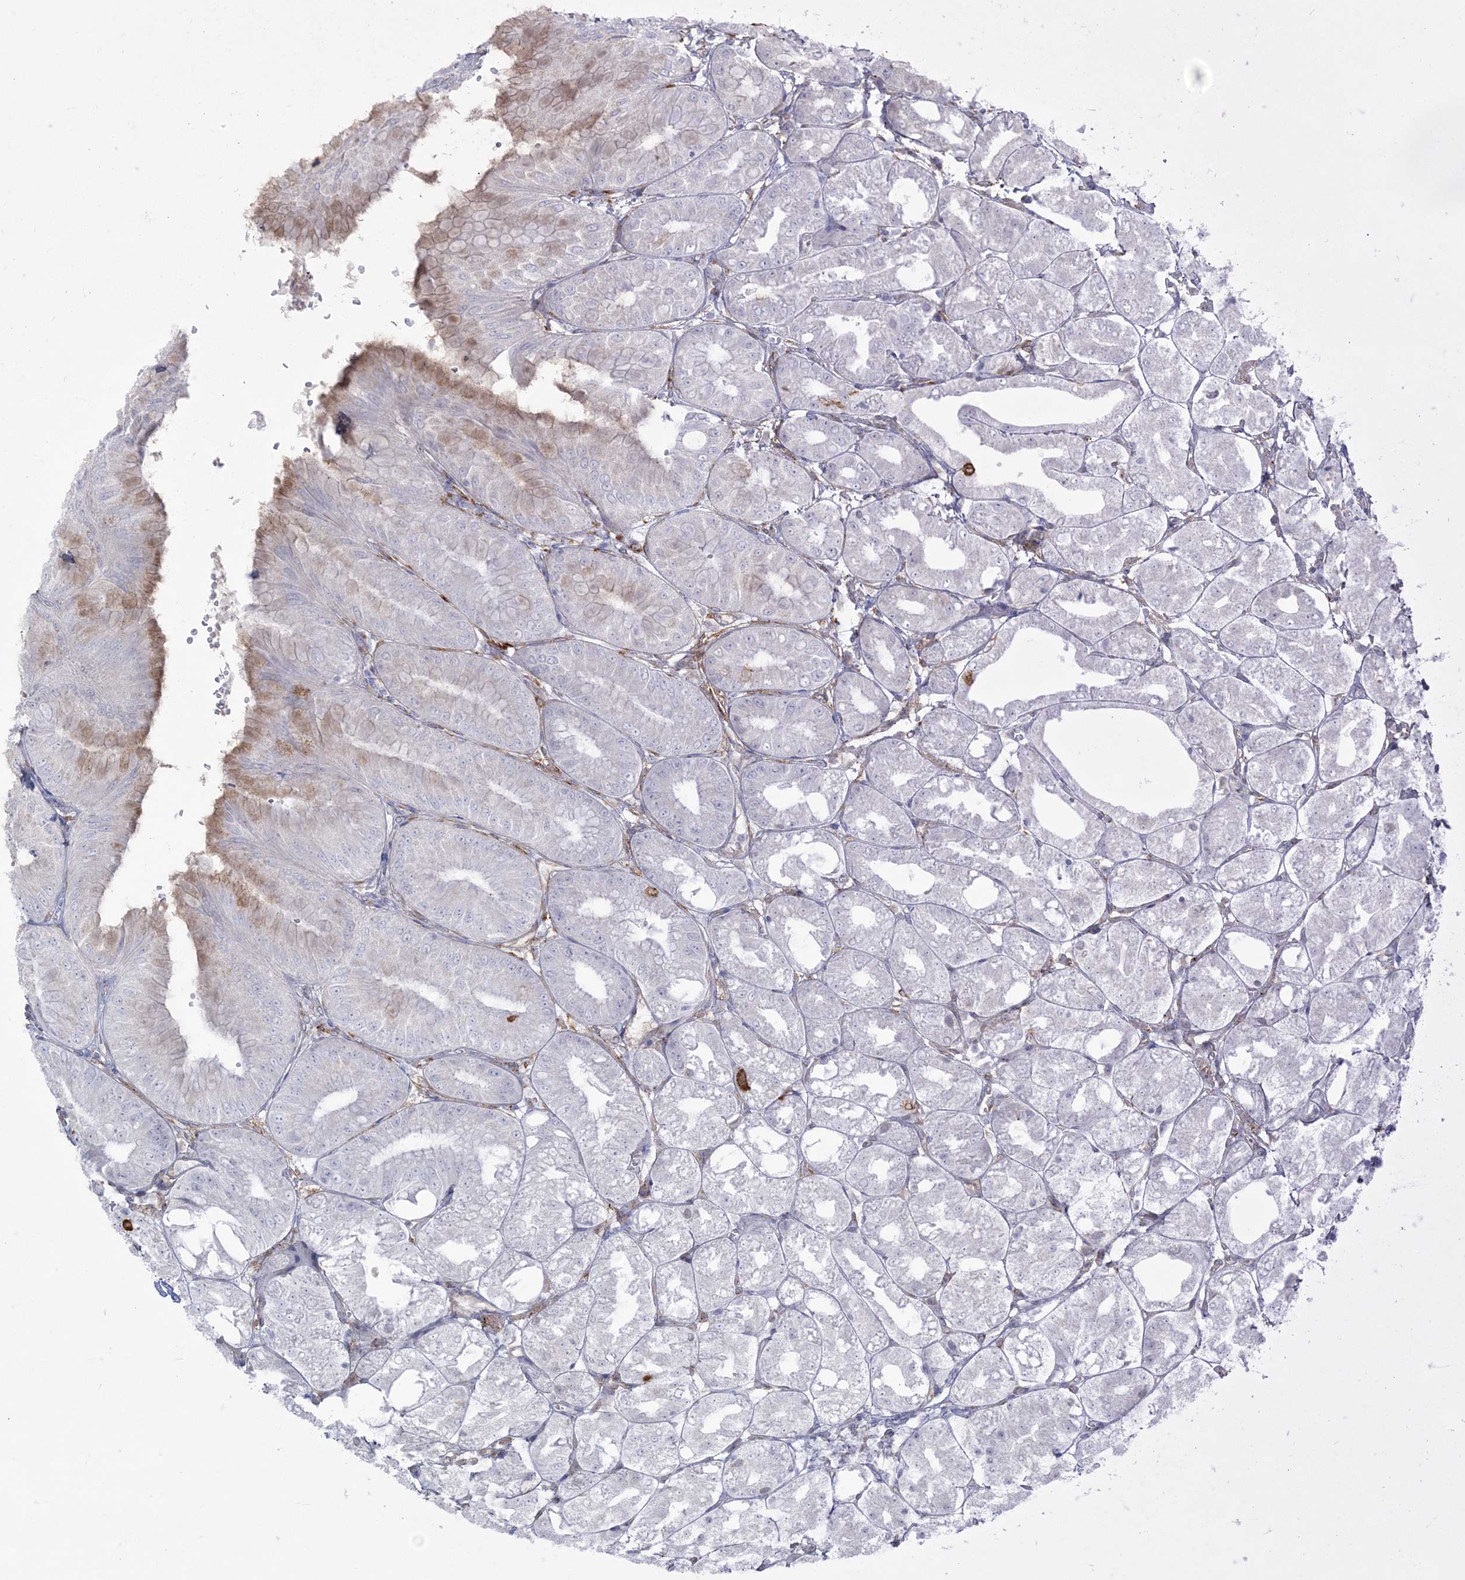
{"staining": {"intensity": "weak", "quantity": "<25%", "location": "cytoplasmic/membranous"}, "tissue": "stomach", "cell_type": "Glandular cells", "image_type": "normal", "snomed": [{"axis": "morphology", "description": "Normal tissue, NOS"}, {"axis": "topography", "description": "Stomach, lower"}], "caption": "This histopathology image is of benign stomach stained with immunohistochemistry to label a protein in brown with the nuclei are counter-stained blue. There is no expression in glandular cells. (Immunohistochemistry (ihc), brightfield microscopy, high magnification).", "gene": "ZC3H6", "patient": {"sex": "male", "age": 71}}